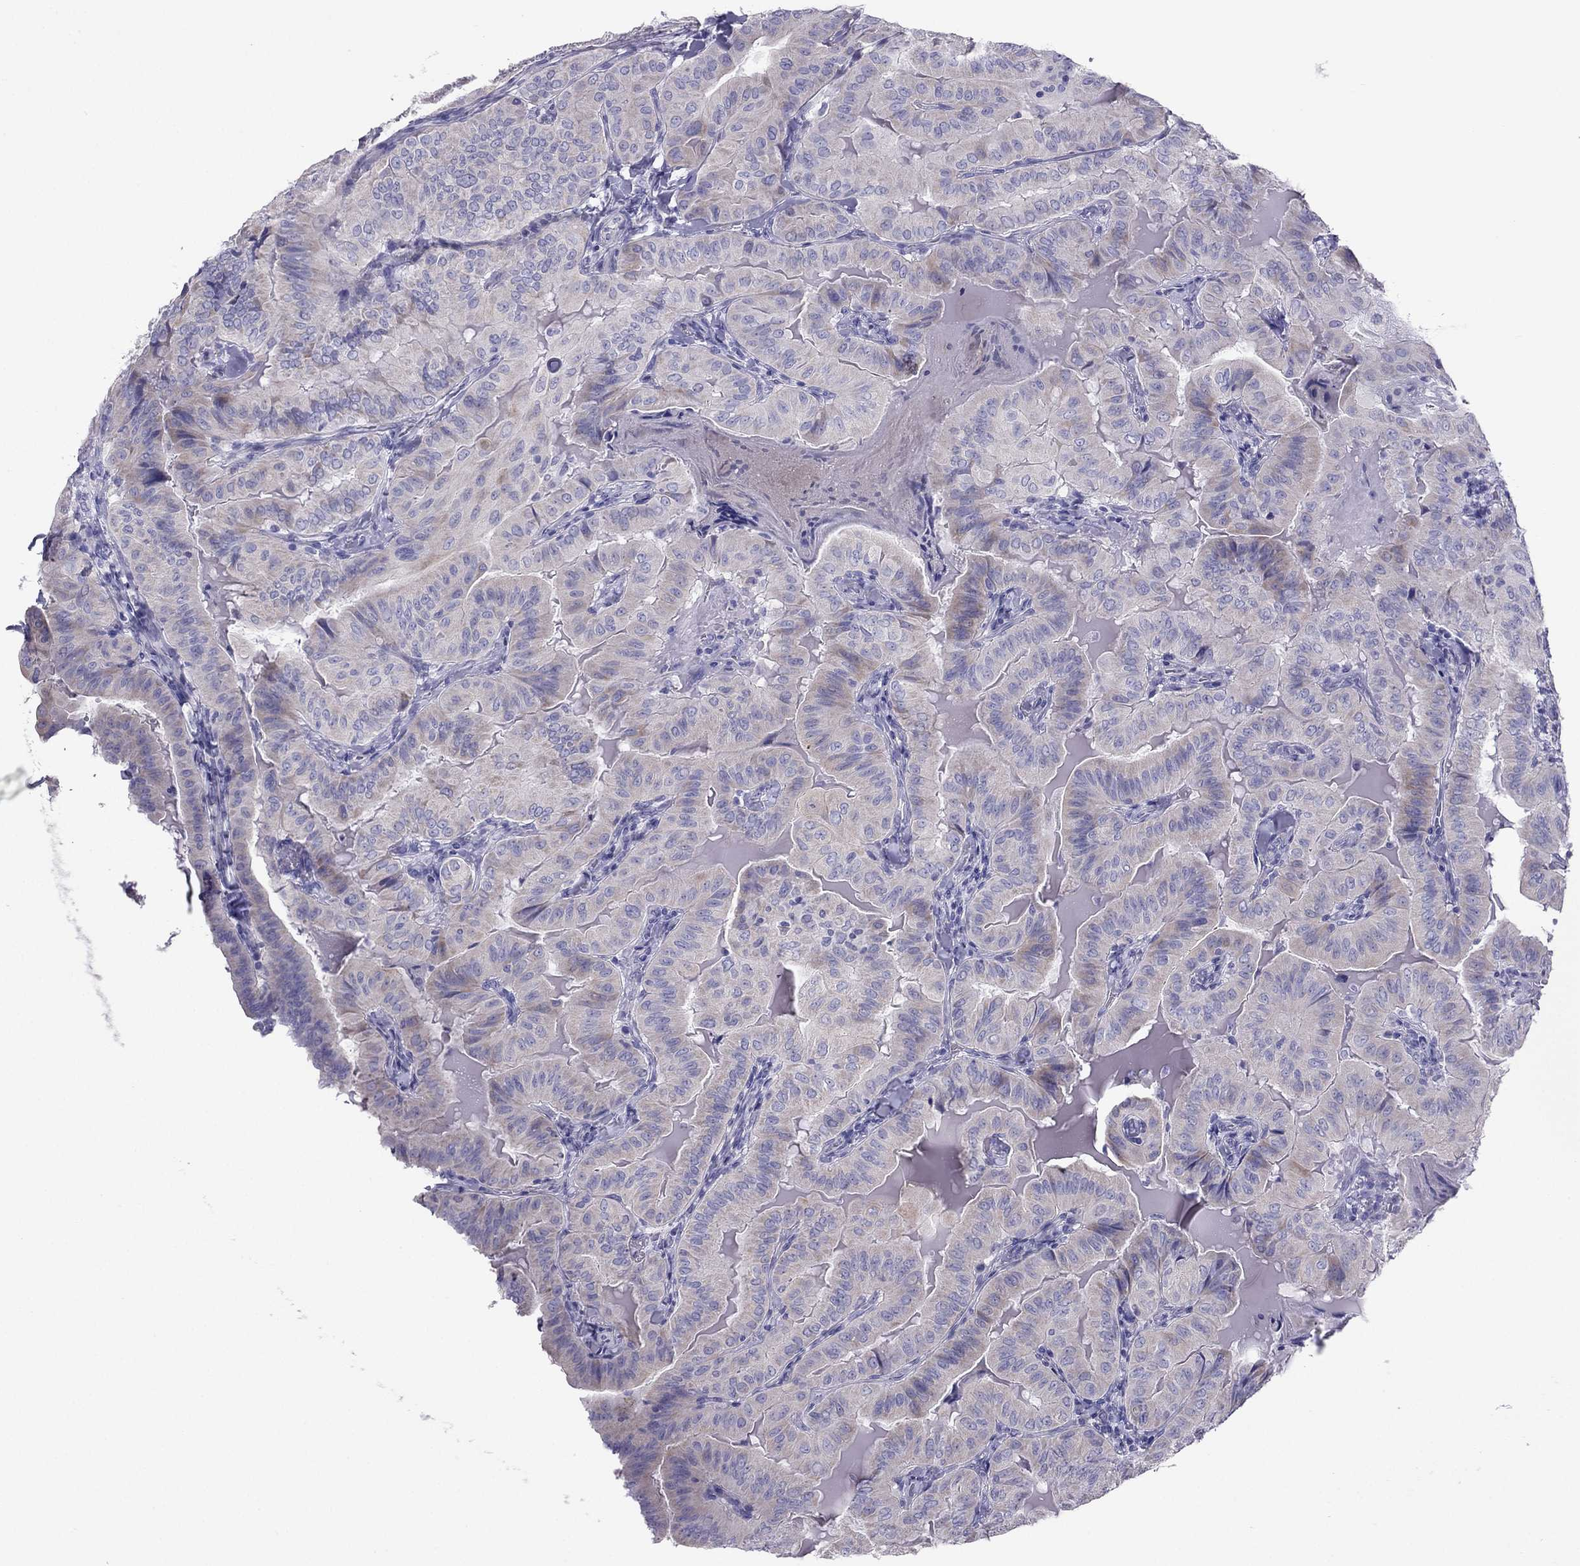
{"staining": {"intensity": "weak", "quantity": "<25%", "location": "cytoplasmic/membranous"}, "tissue": "thyroid cancer", "cell_type": "Tumor cells", "image_type": "cancer", "snomed": [{"axis": "morphology", "description": "Papillary adenocarcinoma, NOS"}, {"axis": "topography", "description": "Thyroid gland"}], "caption": "Immunohistochemical staining of thyroid papillary adenocarcinoma exhibits no significant staining in tumor cells.", "gene": "MAEL", "patient": {"sex": "female", "age": 68}}